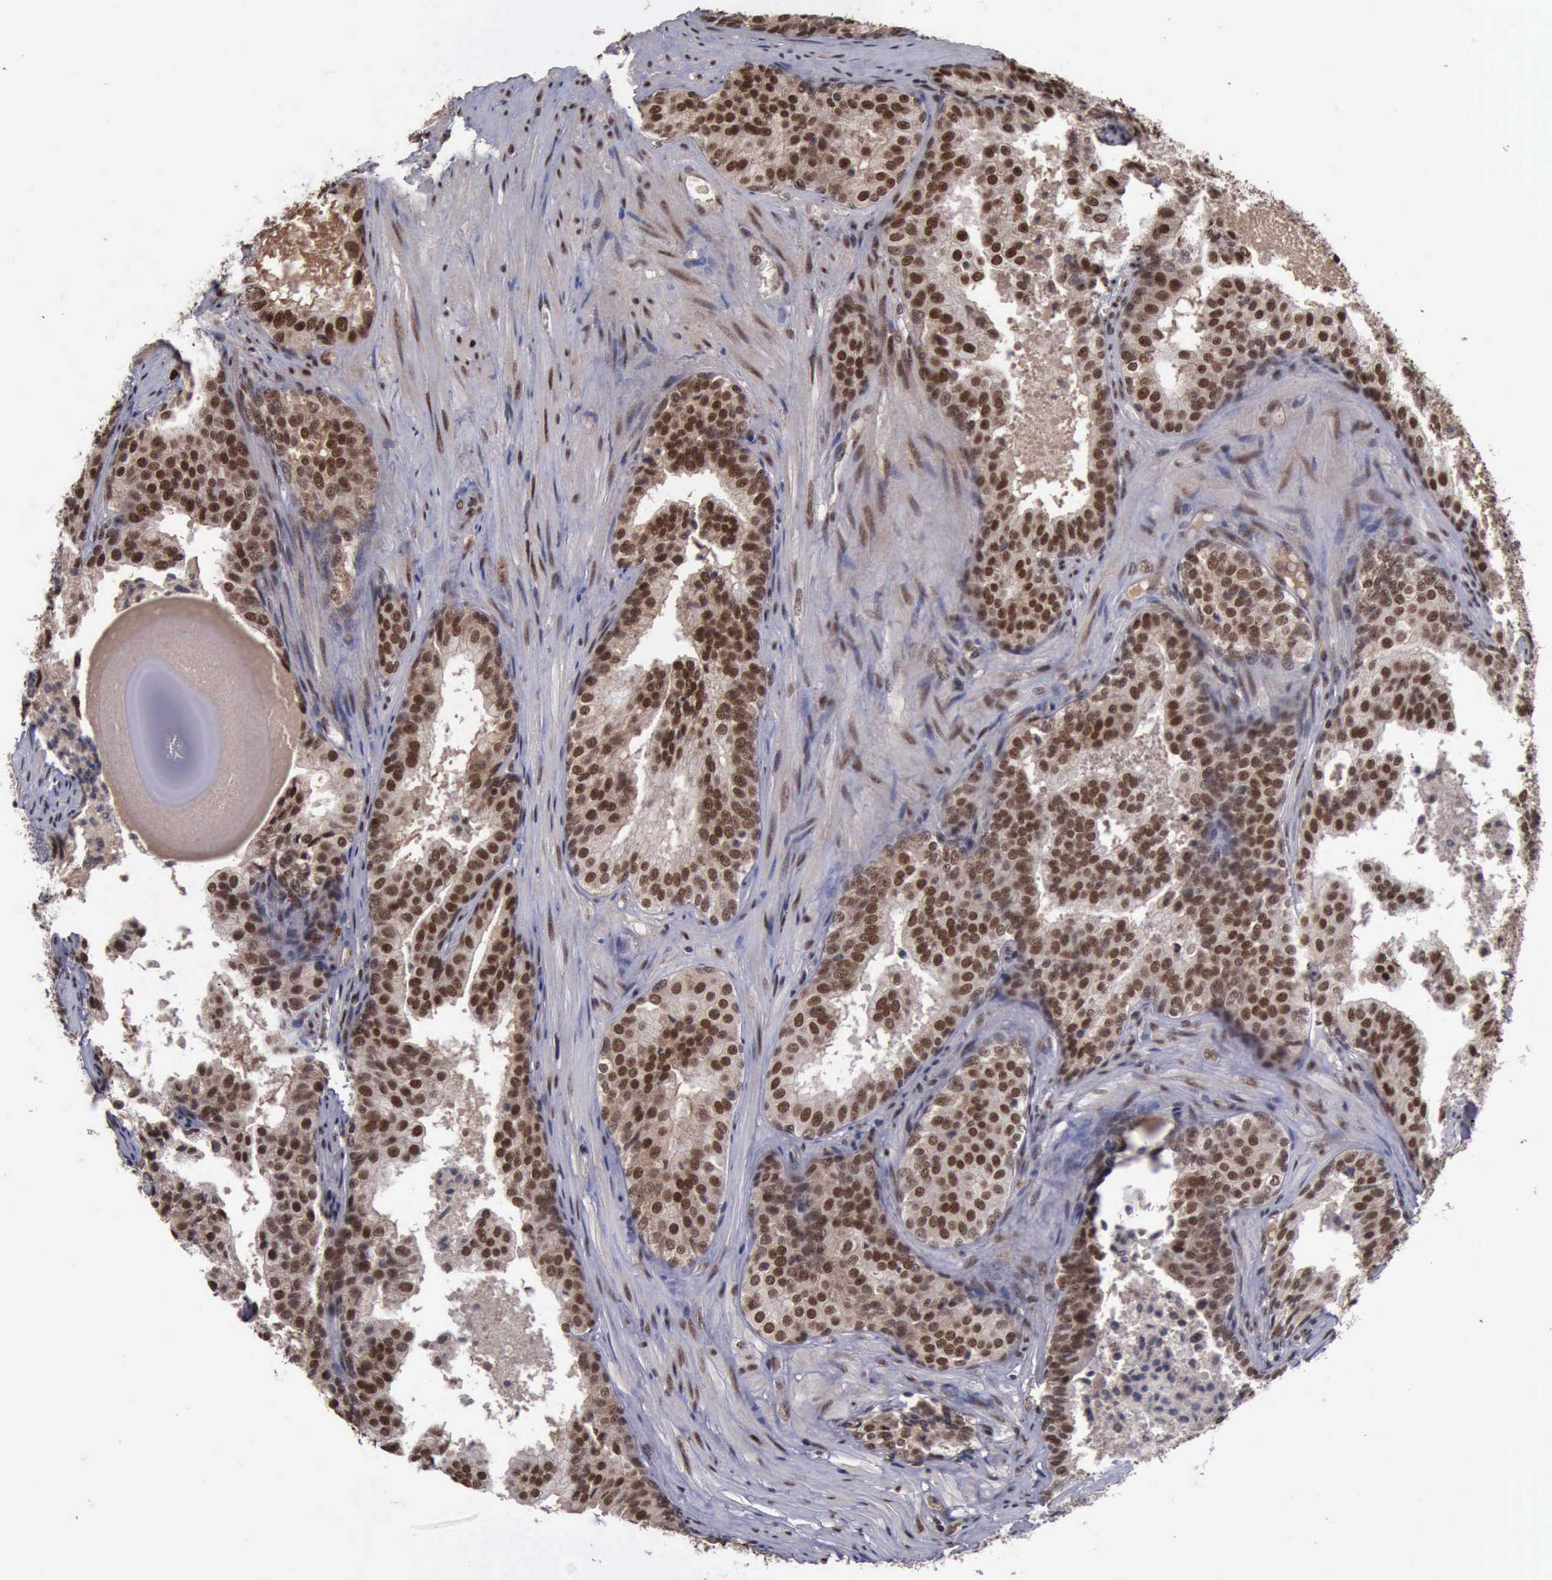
{"staining": {"intensity": "moderate", "quantity": ">75%", "location": "cytoplasmic/membranous,nuclear"}, "tissue": "prostate cancer", "cell_type": "Tumor cells", "image_type": "cancer", "snomed": [{"axis": "morphology", "description": "Adenocarcinoma, Low grade"}, {"axis": "topography", "description": "Prostate"}], "caption": "High-power microscopy captured an immunohistochemistry photomicrograph of prostate cancer, revealing moderate cytoplasmic/membranous and nuclear staining in approximately >75% of tumor cells.", "gene": "TRMT2A", "patient": {"sex": "male", "age": 69}}